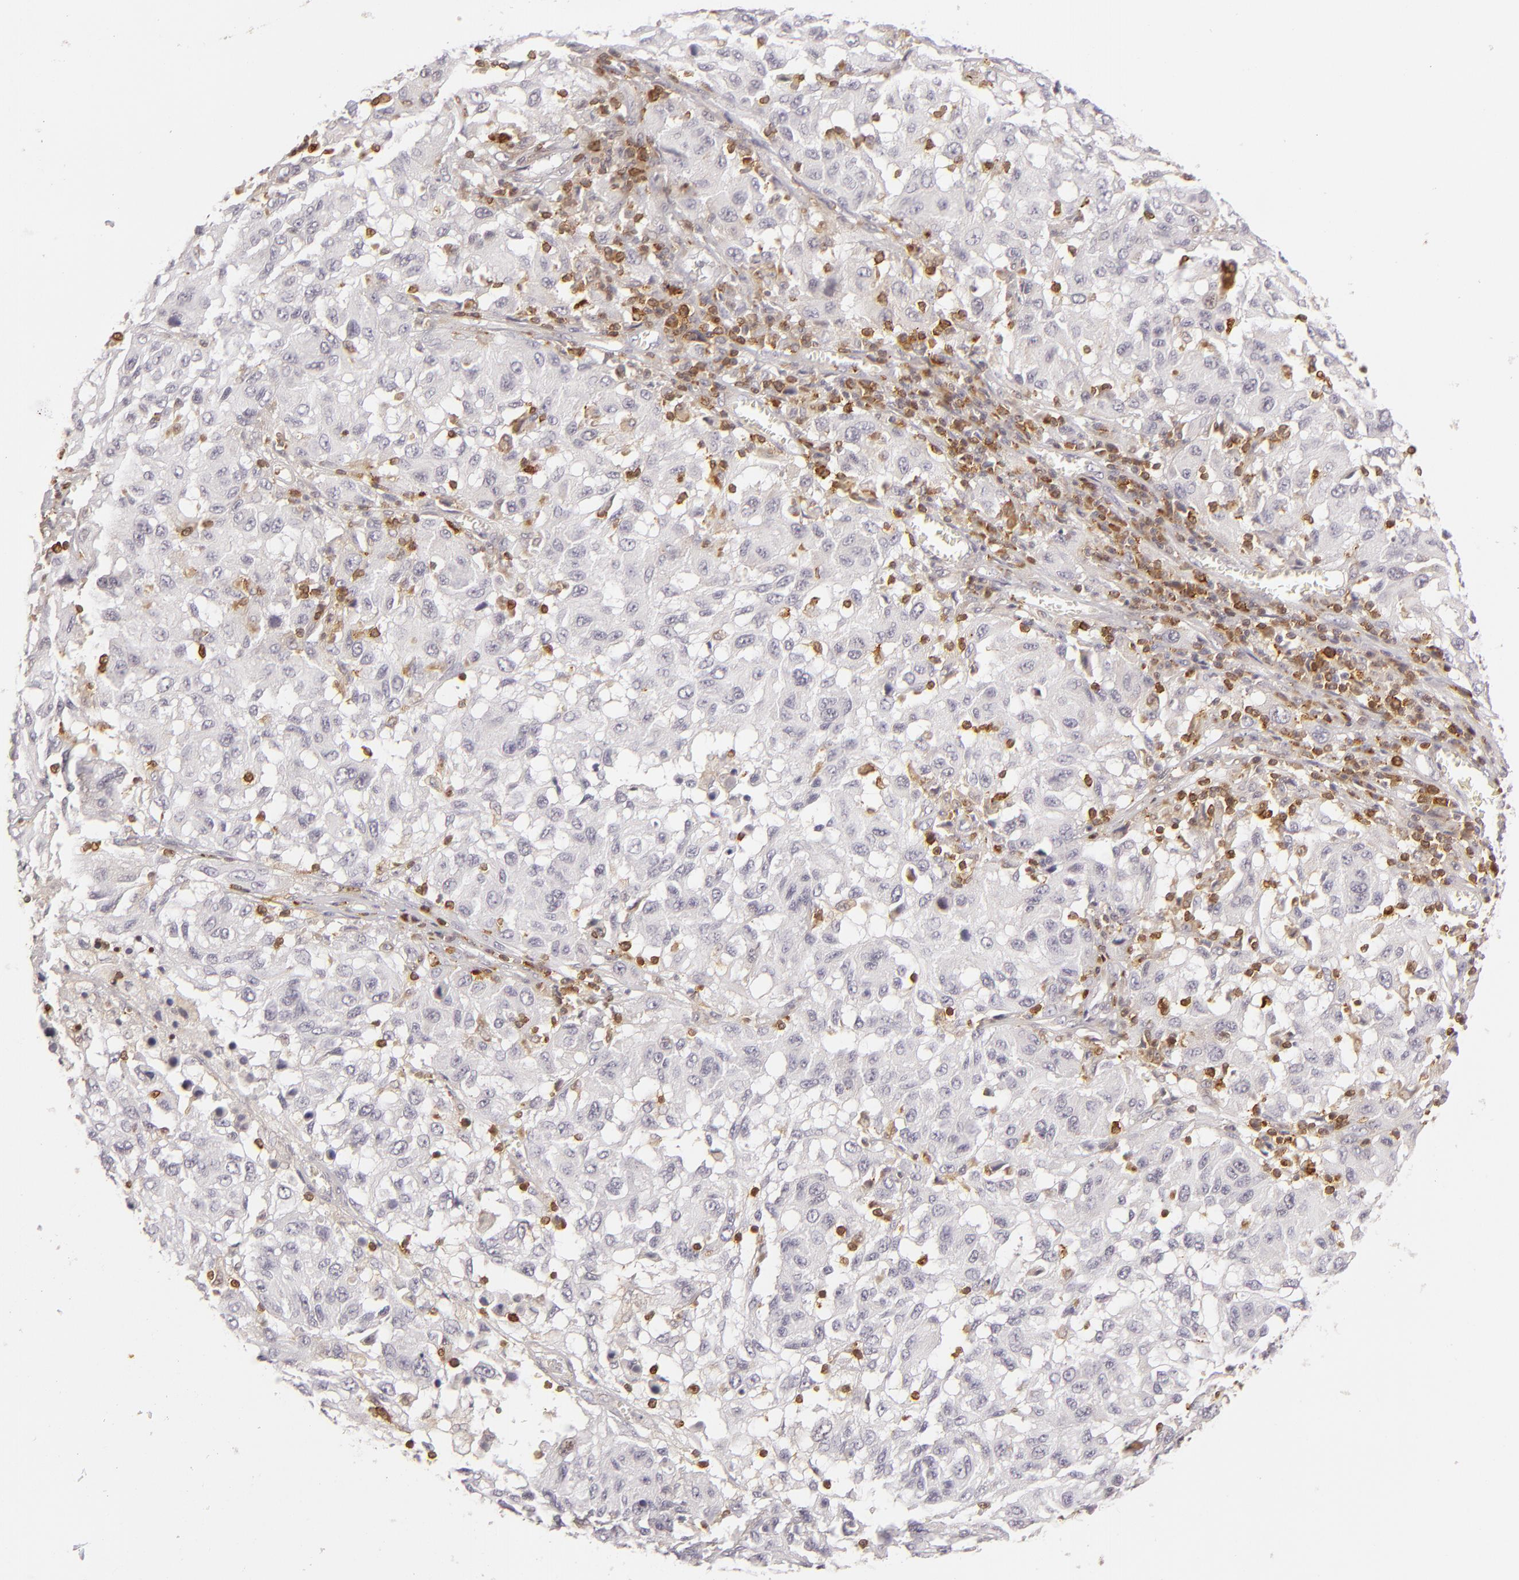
{"staining": {"intensity": "weak", "quantity": "25%-75%", "location": "cytoplasmic/membranous"}, "tissue": "melanoma", "cell_type": "Tumor cells", "image_type": "cancer", "snomed": [{"axis": "morphology", "description": "Malignant melanoma, NOS"}, {"axis": "topography", "description": "Skin"}], "caption": "A histopathology image of human melanoma stained for a protein exhibits weak cytoplasmic/membranous brown staining in tumor cells. The protein of interest is stained brown, and the nuclei are stained in blue (DAB IHC with brightfield microscopy, high magnification).", "gene": "APOBEC3G", "patient": {"sex": "female", "age": 77}}